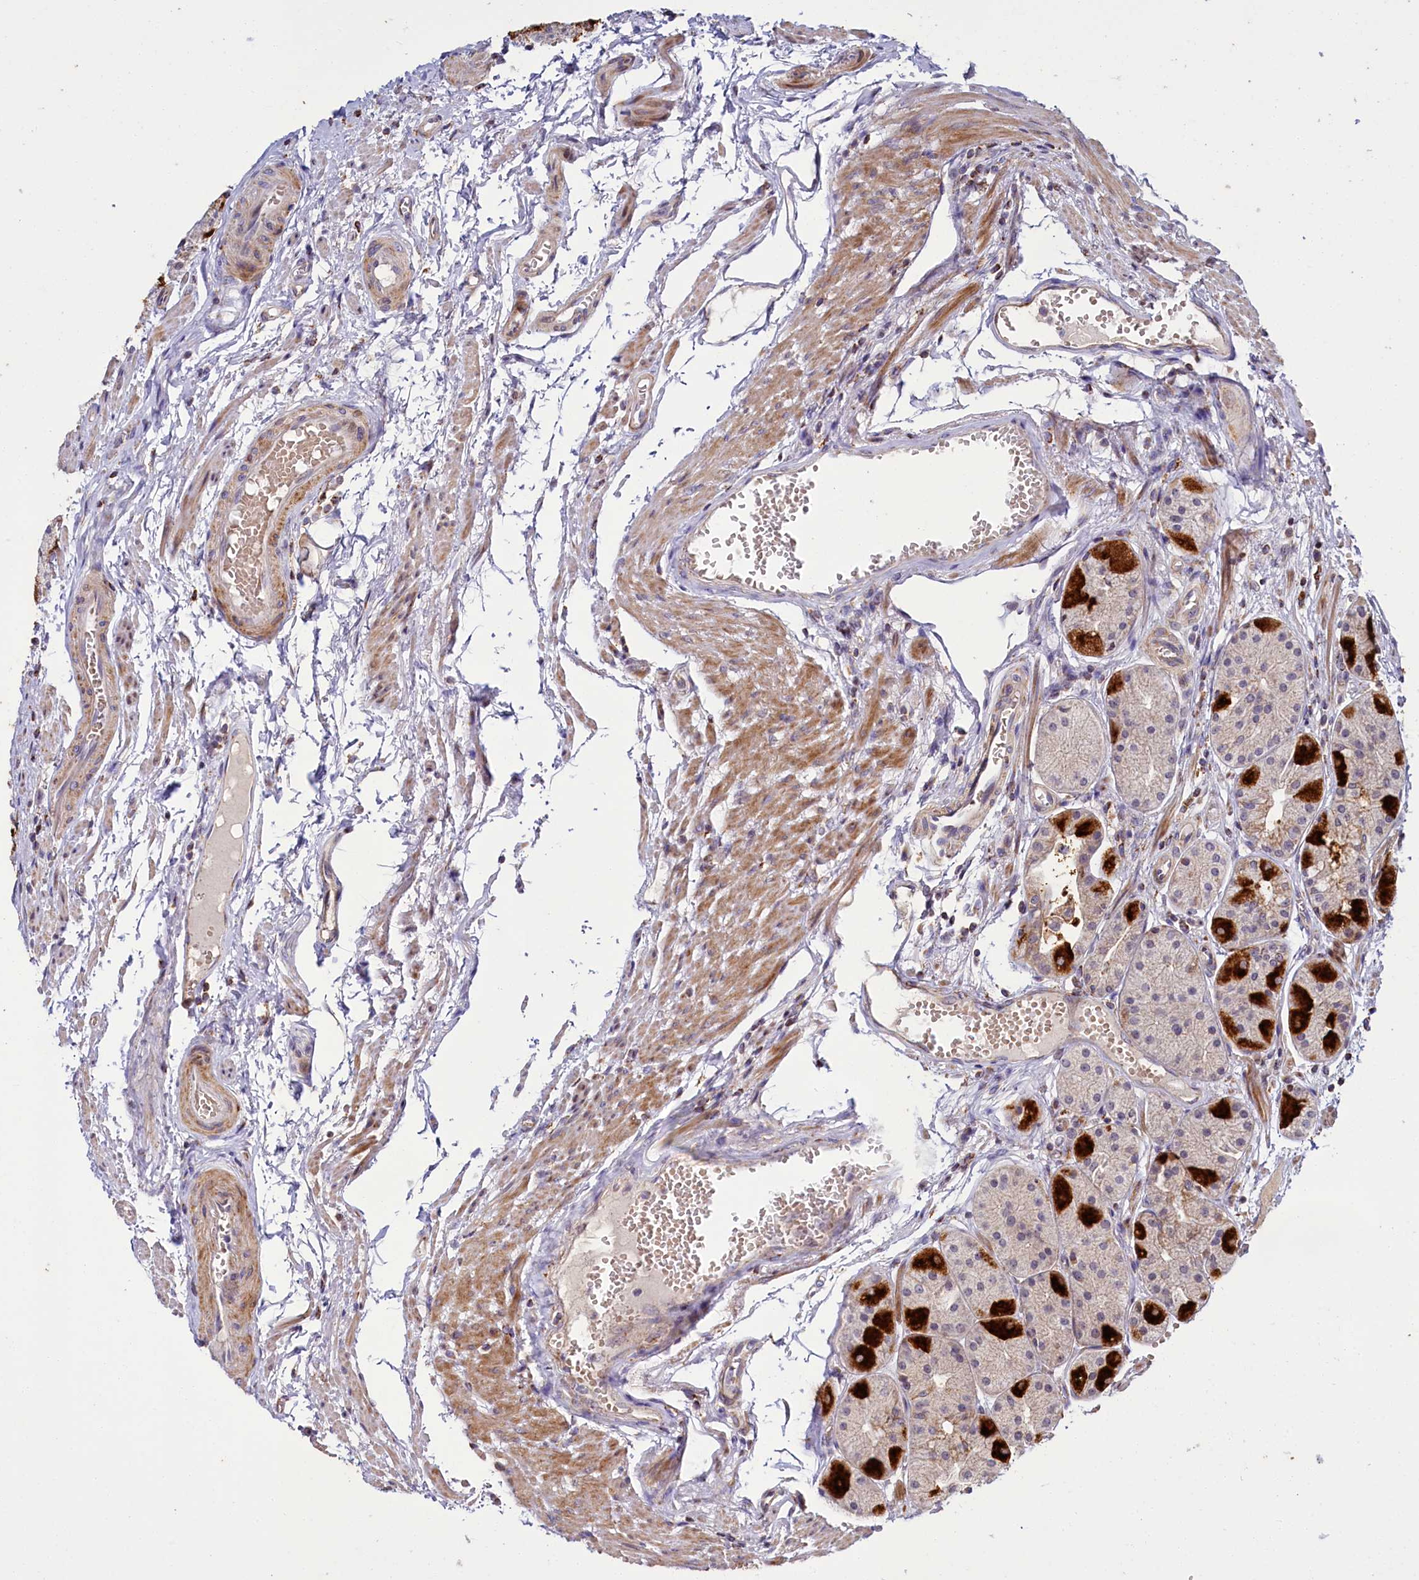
{"staining": {"intensity": "strong", "quantity": "25%-75%", "location": "cytoplasmic/membranous"}, "tissue": "stomach", "cell_type": "Glandular cells", "image_type": "normal", "snomed": [{"axis": "morphology", "description": "Normal tissue, NOS"}, {"axis": "topography", "description": "Stomach, upper"}], "caption": "Brown immunohistochemical staining in normal human stomach exhibits strong cytoplasmic/membranous positivity in about 25%-75% of glandular cells.", "gene": "DYNC2H1", "patient": {"sex": "male", "age": 72}}